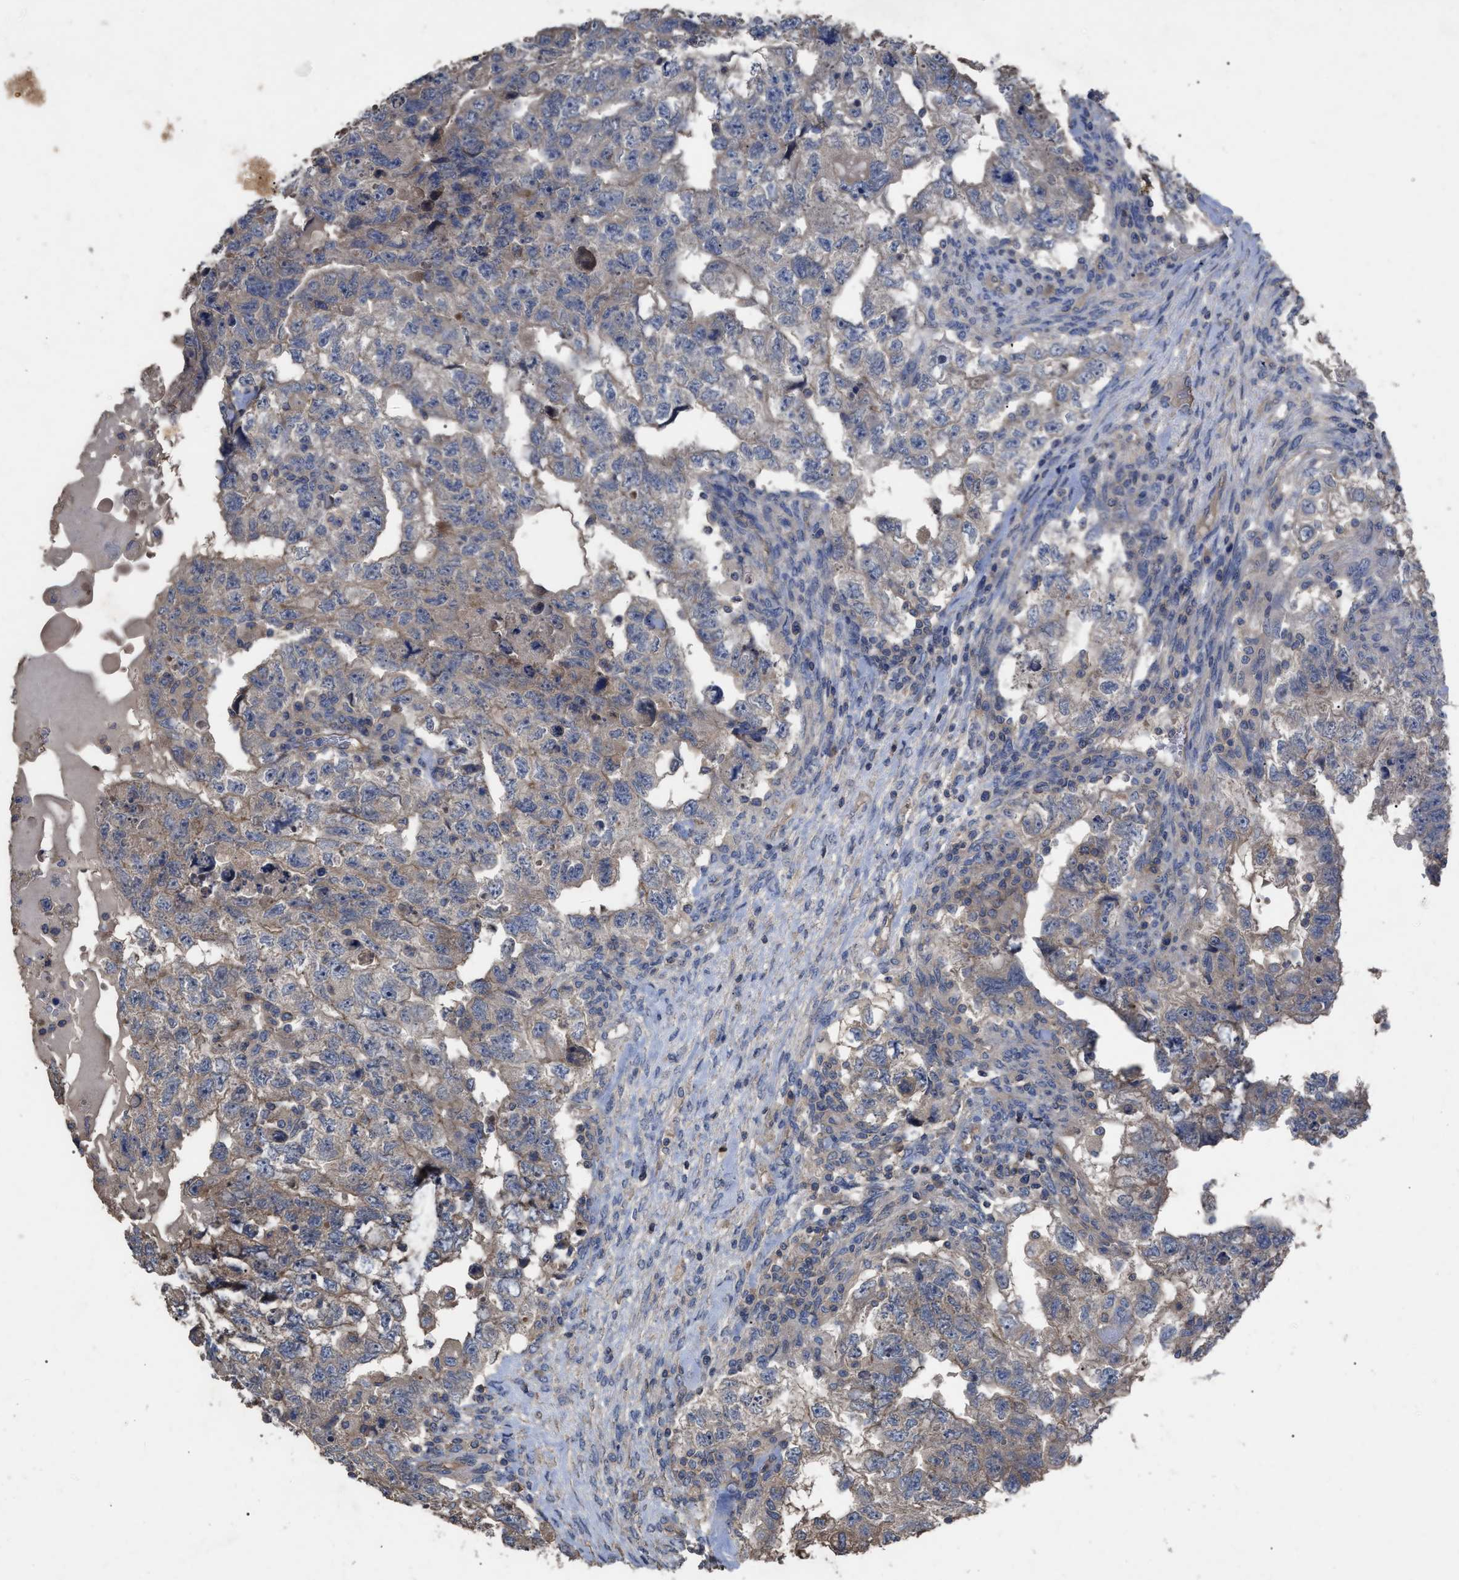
{"staining": {"intensity": "weak", "quantity": "<25%", "location": "cytoplasmic/membranous"}, "tissue": "testis cancer", "cell_type": "Tumor cells", "image_type": "cancer", "snomed": [{"axis": "morphology", "description": "Carcinoma, Embryonal, NOS"}, {"axis": "topography", "description": "Testis"}], "caption": "Tumor cells are negative for brown protein staining in testis cancer.", "gene": "BTN2A1", "patient": {"sex": "male", "age": 36}}